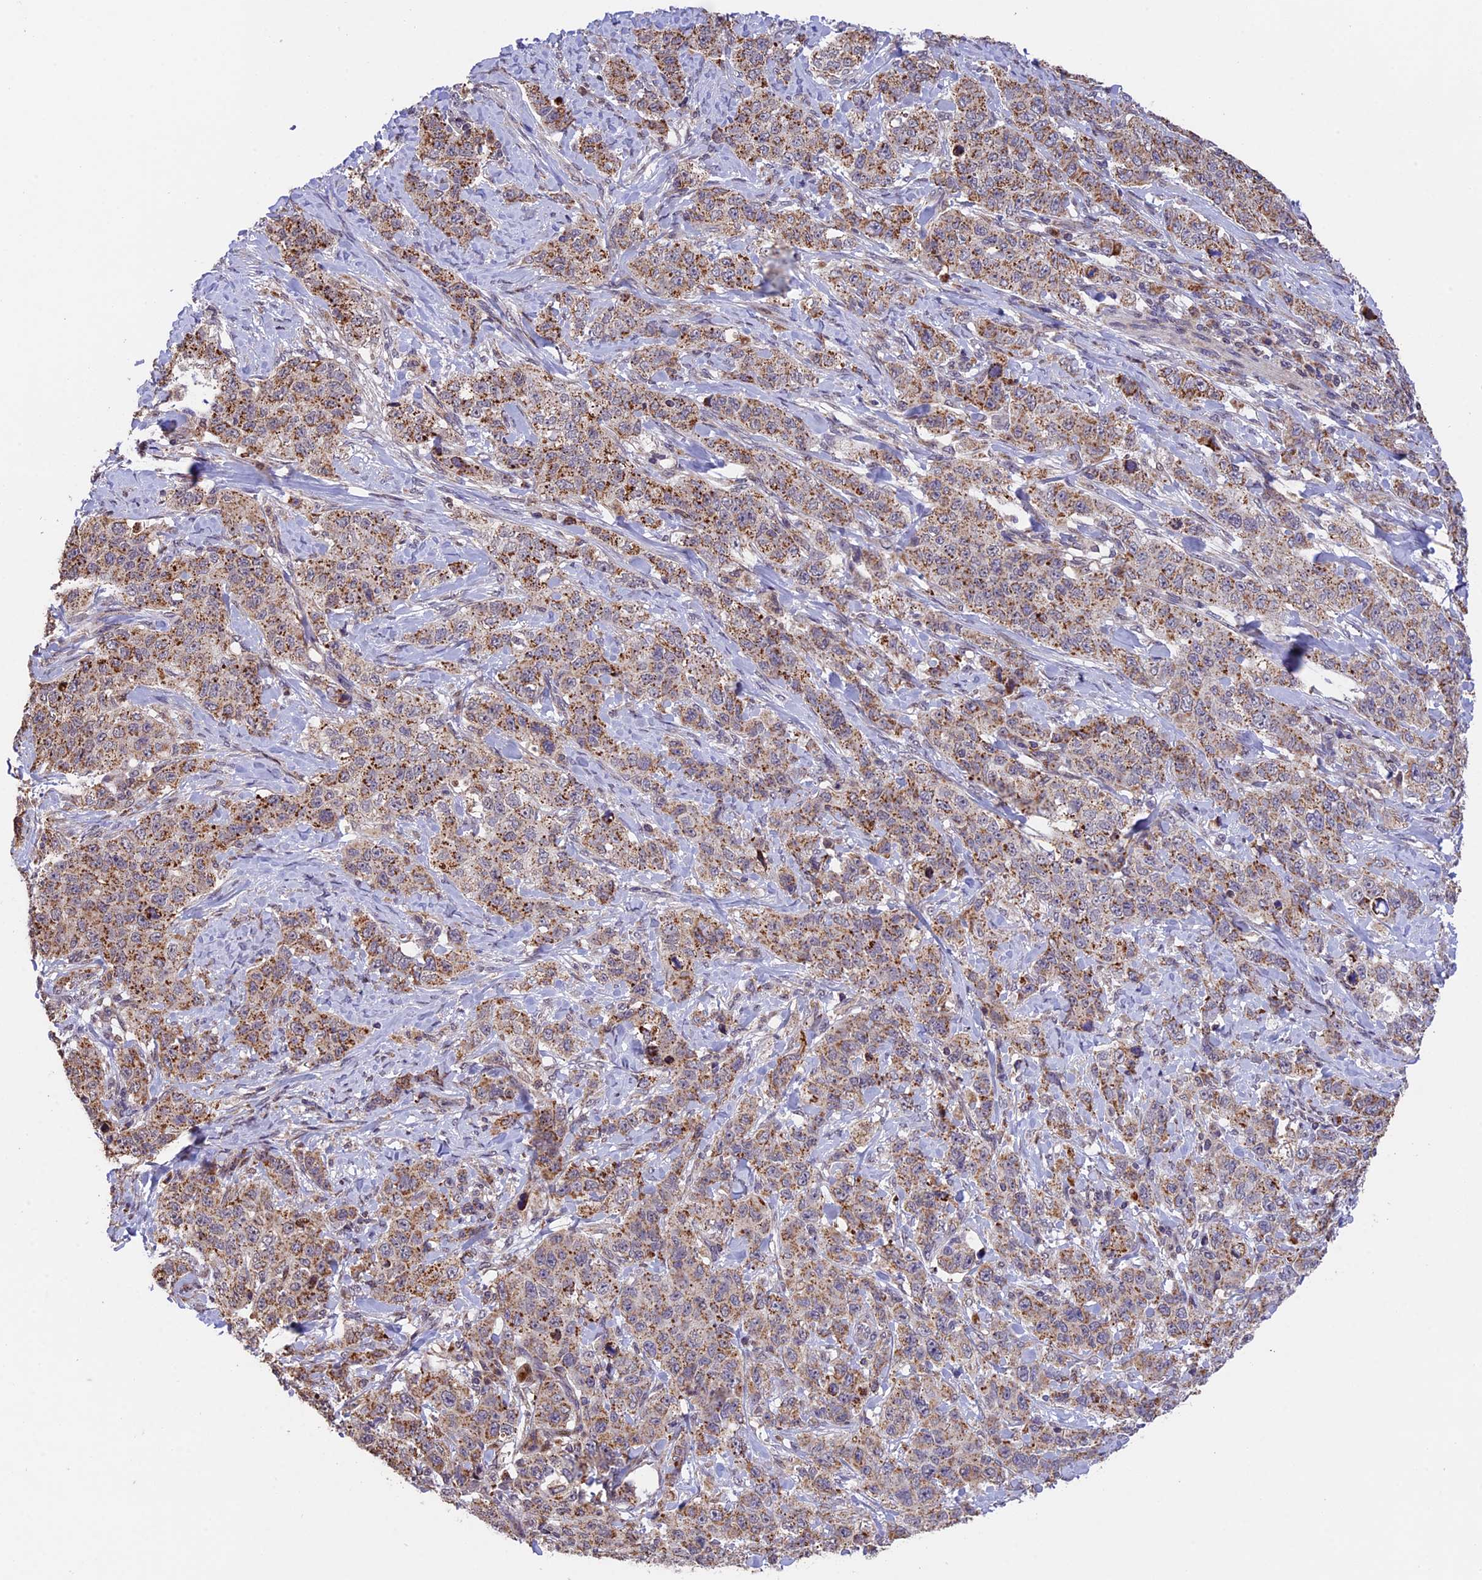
{"staining": {"intensity": "moderate", "quantity": ">75%", "location": "cytoplasmic/membranous"}, "tissue": "stomach cancer", "cell_type": "Tumor cells", "image_type": "cancer", "snomed": [{"axis": "morphology", "description": "Adenocarcinoma, NOS"}, {"axis": "topography", "description": "Stomach"}], "caption": "A medium amount of moderate cytoplasmic/membranous staining is identified in approximately >75% of tumor cells in stomach adenocarcinoma tissue.", "gene": "RERGL", "patient": {"sex": "male", "age": 48}}